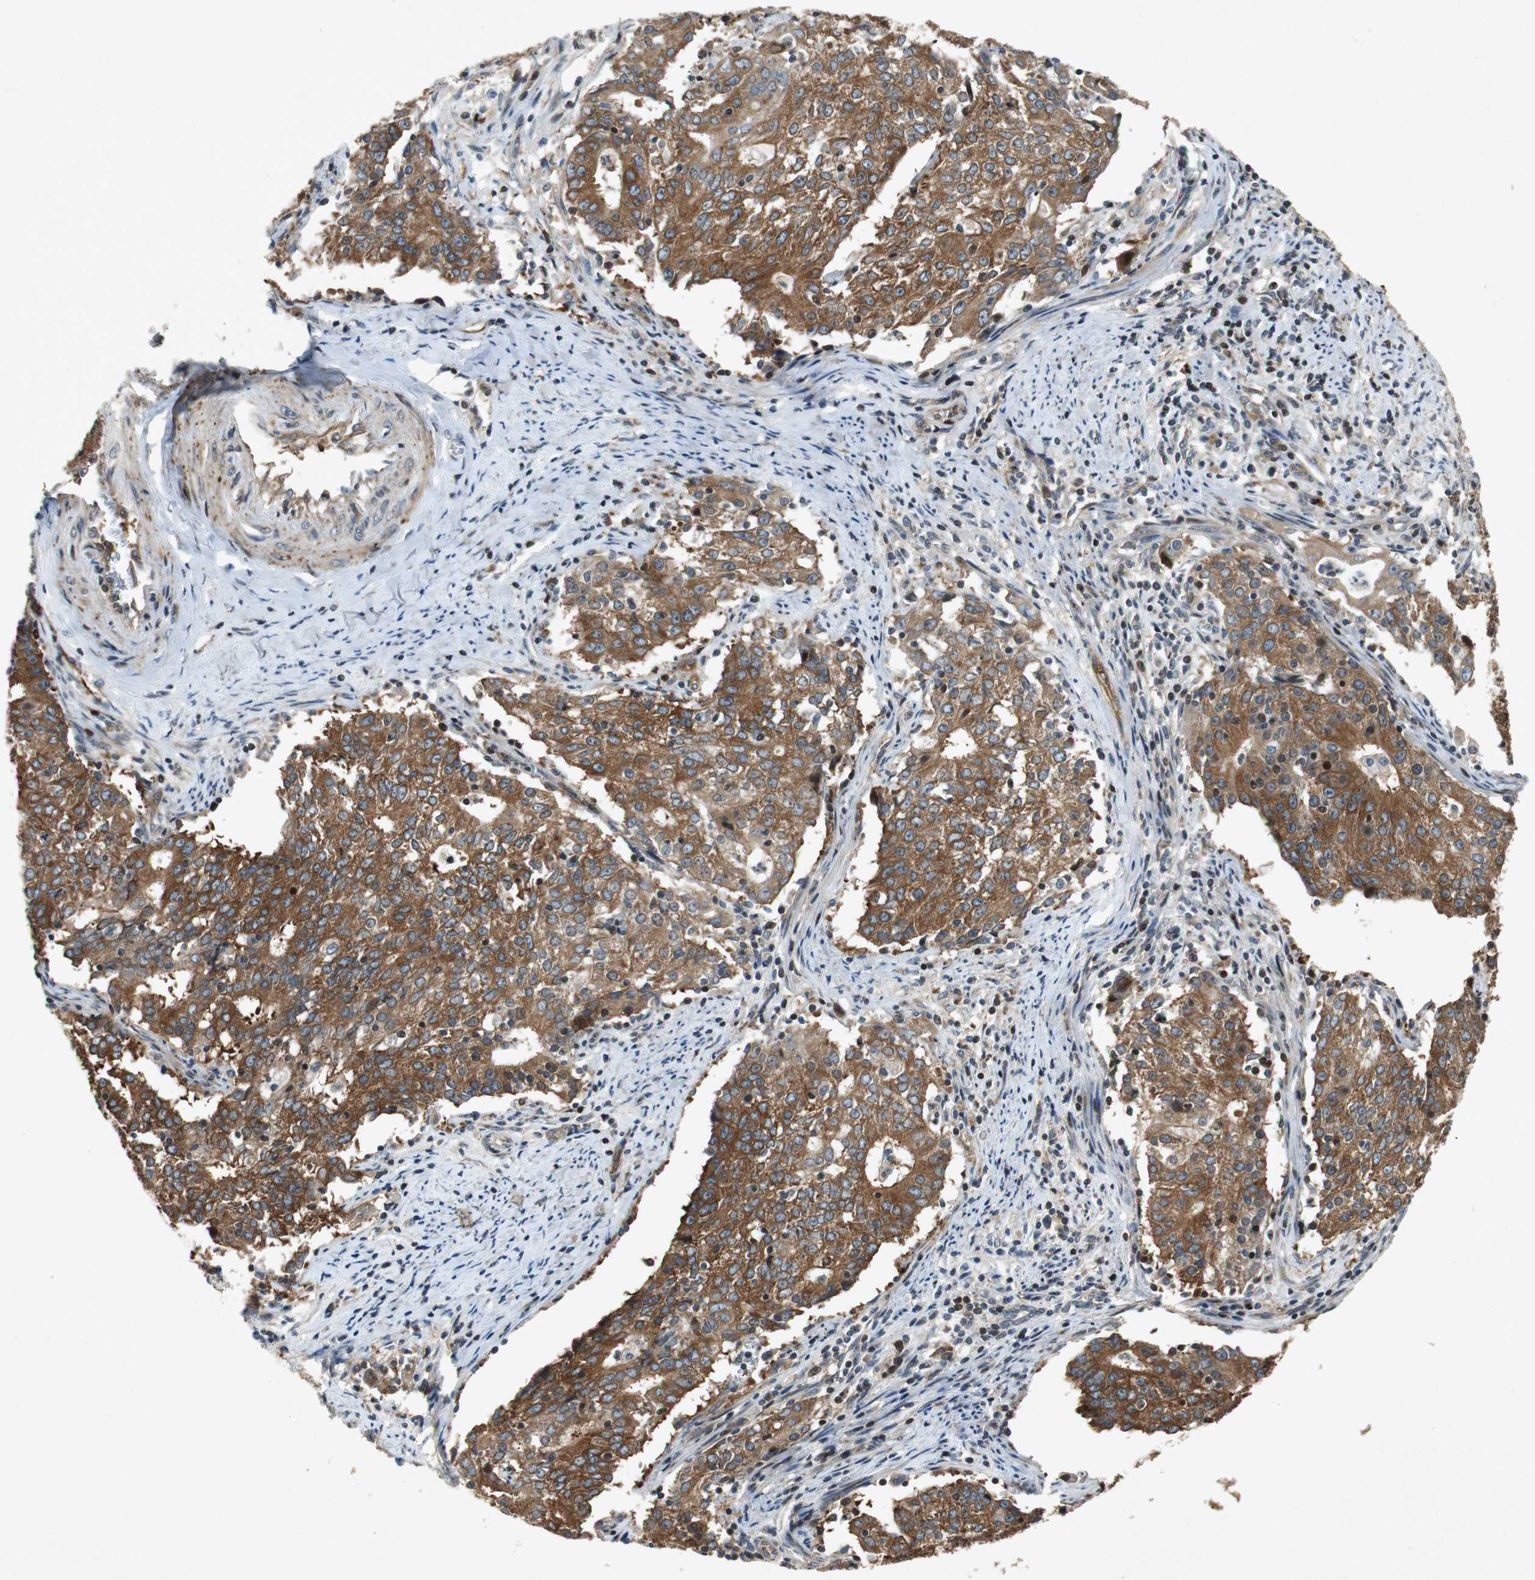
{"staining": {"intensity": "strong", "quantity": ">75%", "location": "cytoplasmic/membranous"}, "tissue": "cervical cancer", "cell_type": "Tumor cells", "image_type": "cancer", "snomed": [{"axis": "morphology", "description": "Adenocarcinoma, NOS"}, {"axis": "topography", "description": "Cervix"}], "caption": "About >75% of tumor cells in cervical cancer demonstrate strong cytoplasmic/membranous protein staining as visualized by brown immunohistochemical staining.", "gene": "TUBA4A", "patient": {"sex": "female", "age": 44}}